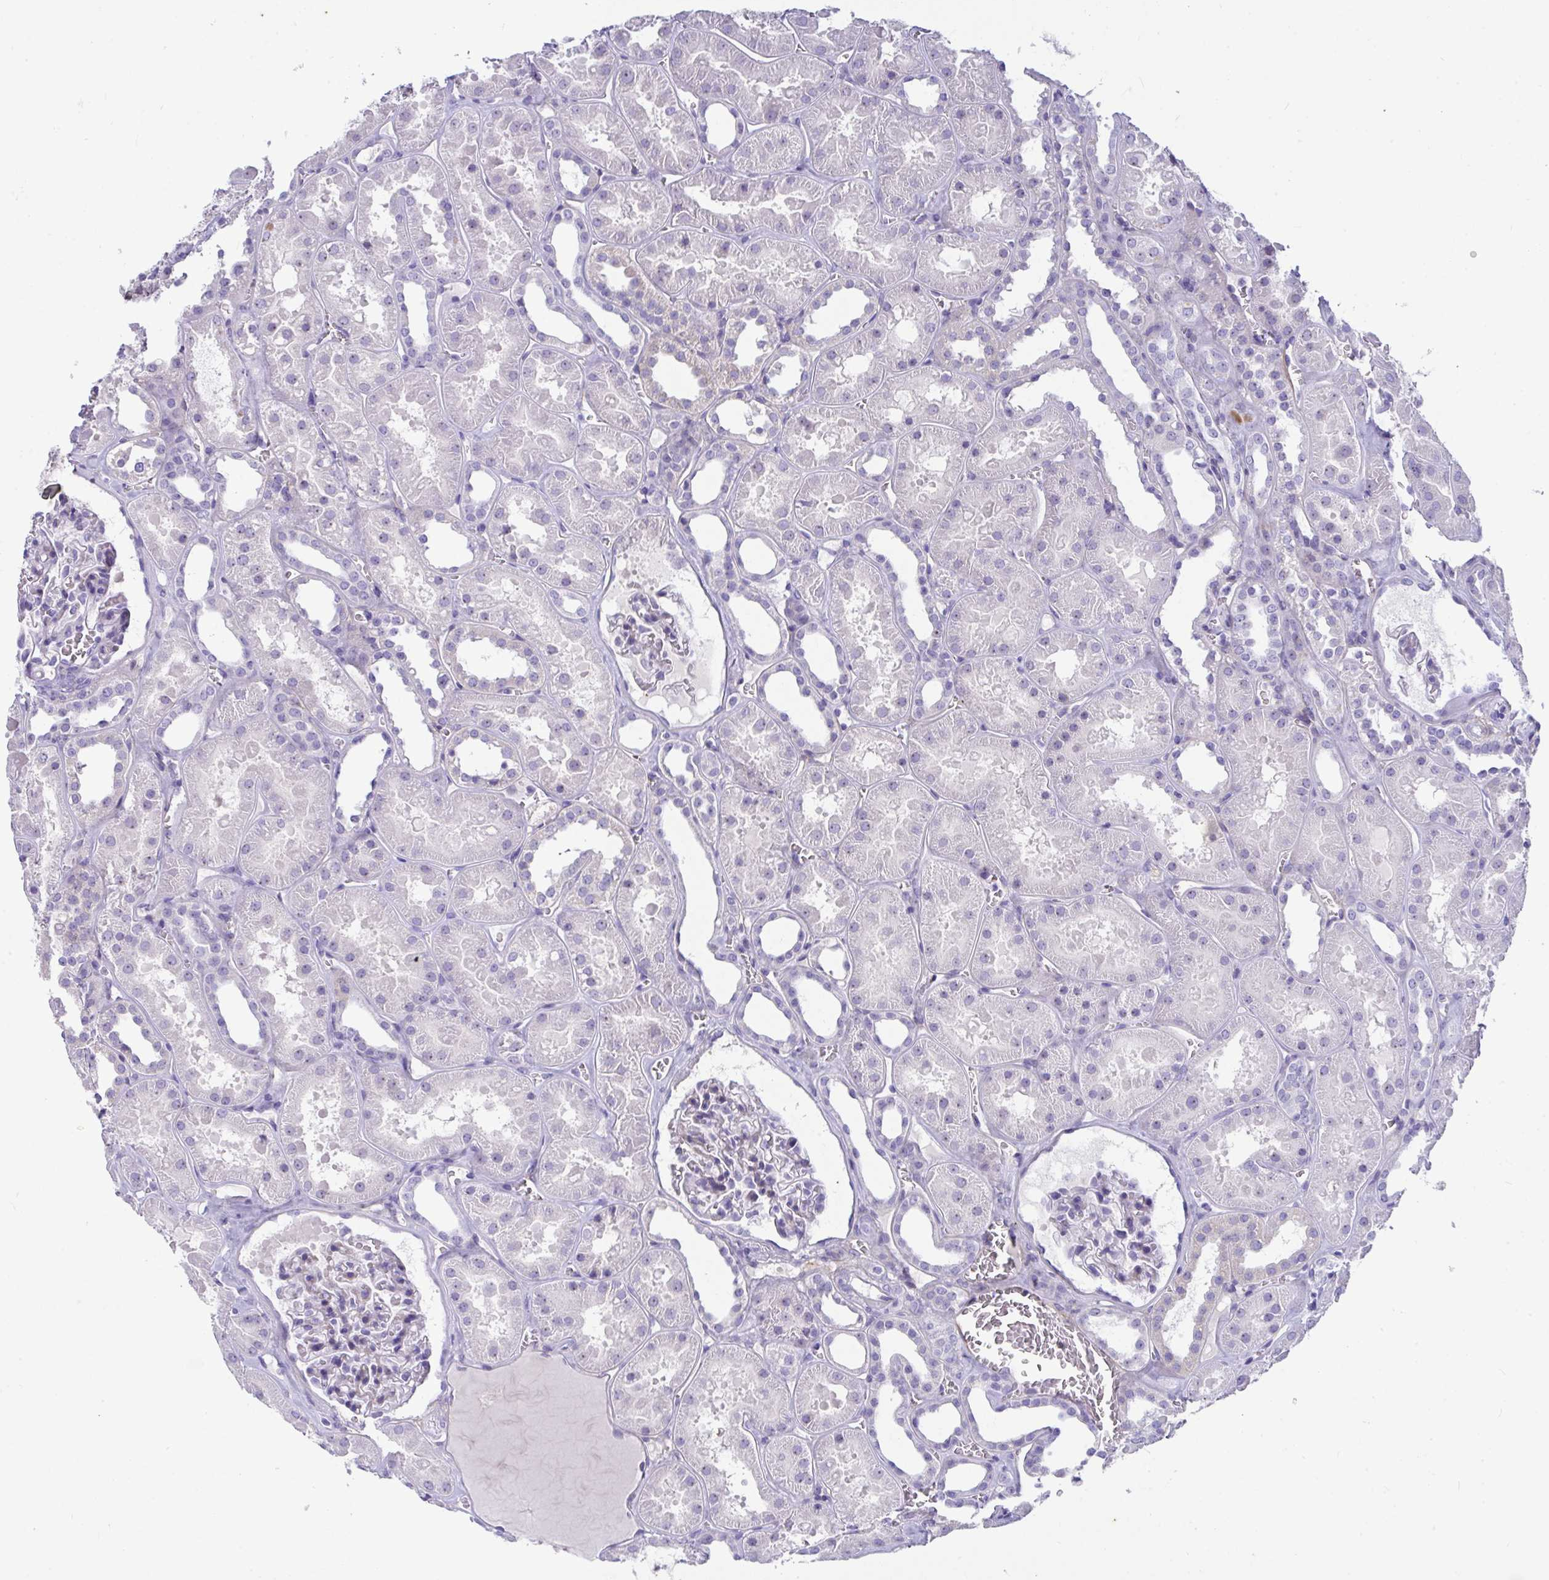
{"staining": {"intensity": "negative", "quantity": "none", "location": "none"}, "tissue": "kidney", "cell_type": "Cells in glomeruli", "image_type": "normal", "snomed": [{"axis": "morphology", "description": "Normal tissue, NOS"}, {"axis": "topography", "description": "Kidney"}], "caption": "Protein analysis of normal kidney shows no significant positivity in cells in glomeruli. (DAB IHC with hematoxylin counter stain).", "gene": "LHFPL6", "patient": {"sex": "female", "age": 41}}